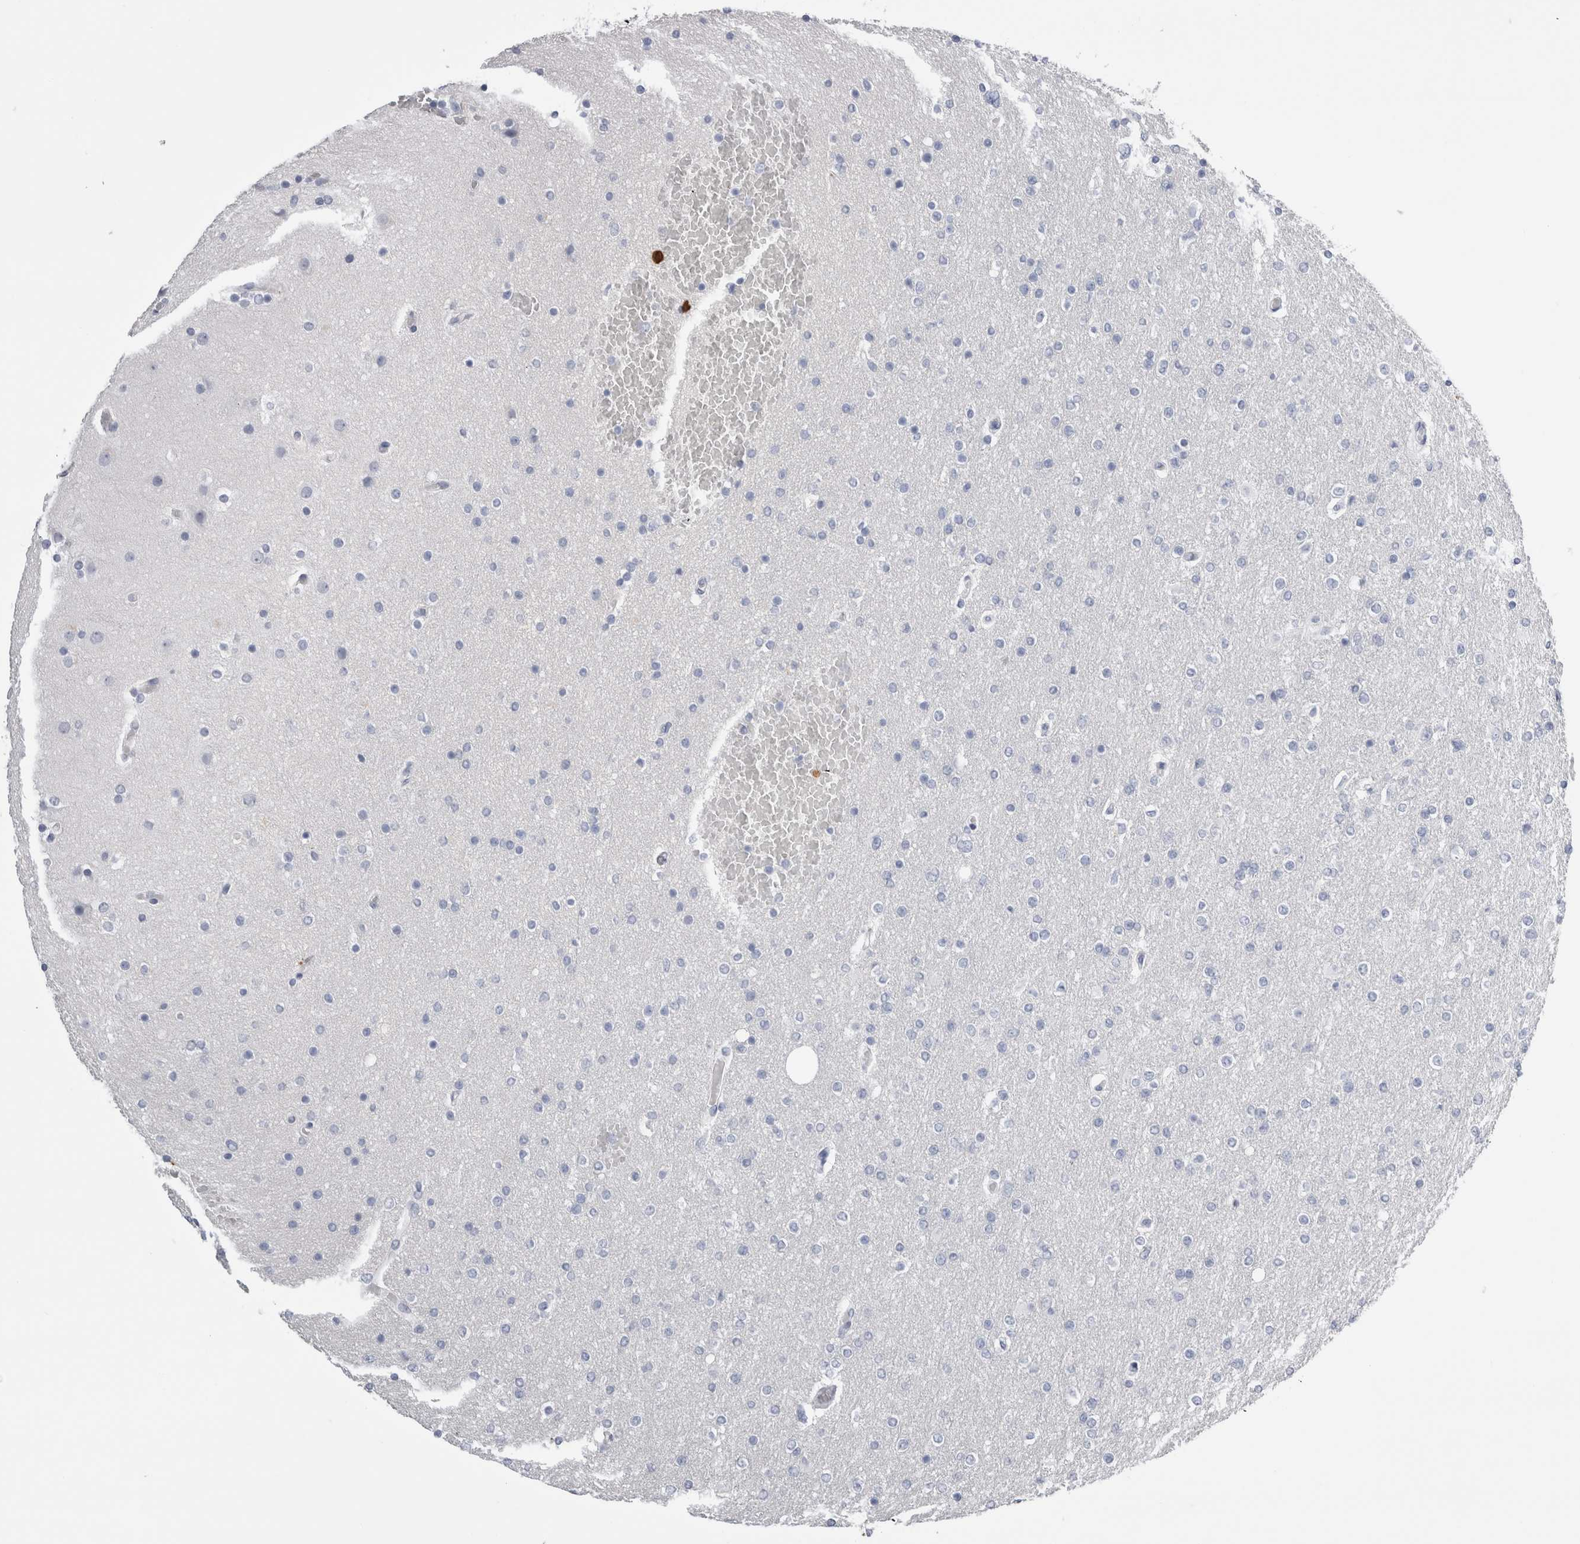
{"staining": {"intensity": "negative", "quantity": "none", "location": "none"}, "tissue": "glioma", "cell_type": "Tumor cells", "image_type": "cancer", "snomed": [{"axis": "morphology", "description": "Glioma, malignant, High grade"}, {"axis": "topography", "description": "Cerebral cortex"}], "caption": "Immunohistochemistry (IHC) image of human glioma stained for a protein (brown), which displays no expression in tumor cells.", "gene": "S100A12", "patient": {"sex": "female", "age": 36}}